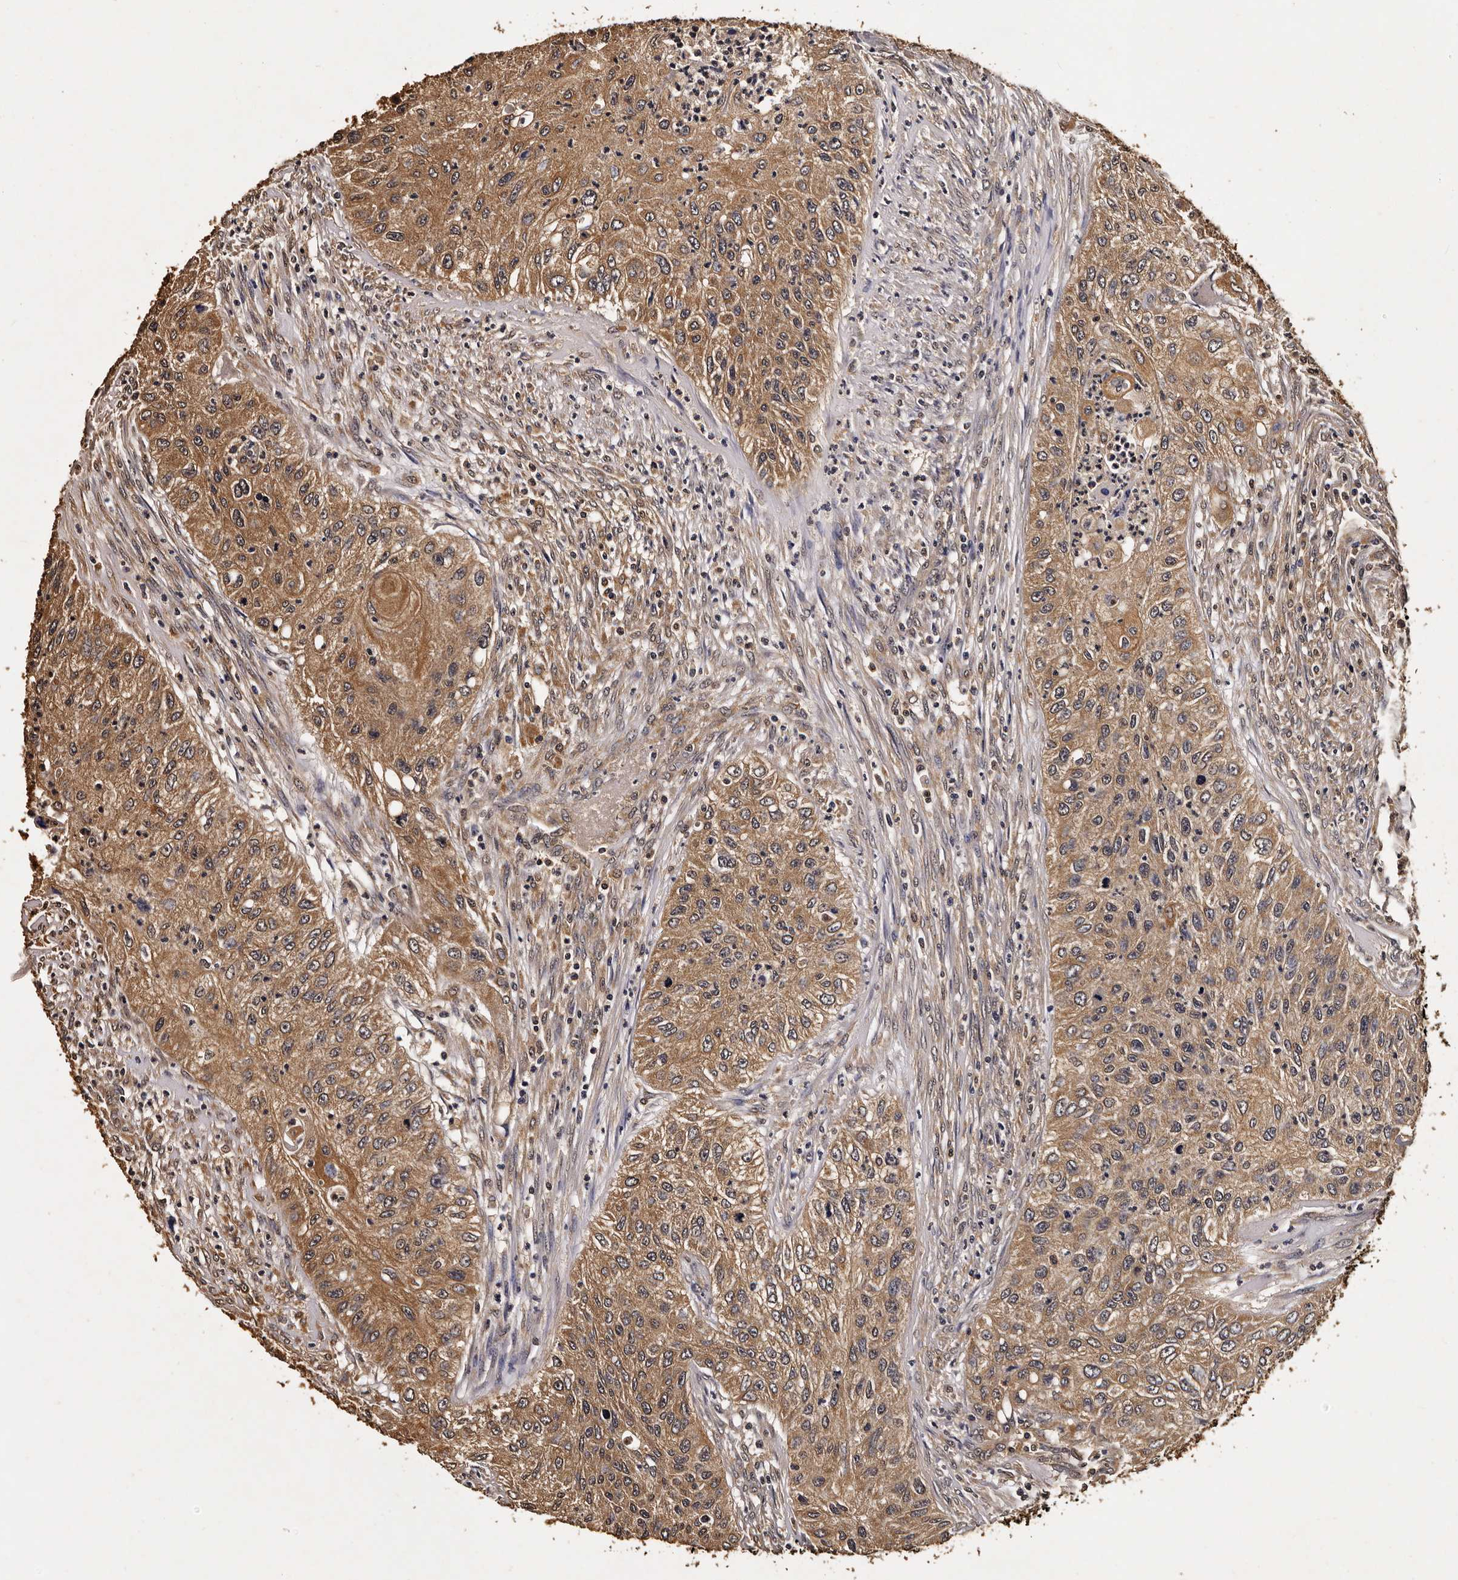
{"staining": {"intensity": "moderate", "quantity": ">75%", "location": "cytoplasmic/membranous"}, "tissue": "urothelial cancer", "cell_type": "Tumor cells", "image_type": "cancer", "snomed": [{"axis": "morphology", "description": "Urothelial carcinoma, High grade"}, {"axis": "topography", "description": "Urinary bladder"}], "caption": "A micrograph of human urothelial cancer stained for a protein demonstrates moderate cytoplasmic/membranous brown staining in tumor cells.", "gene": "PARS2", "patient": {"sex": "female", "age": 60}}